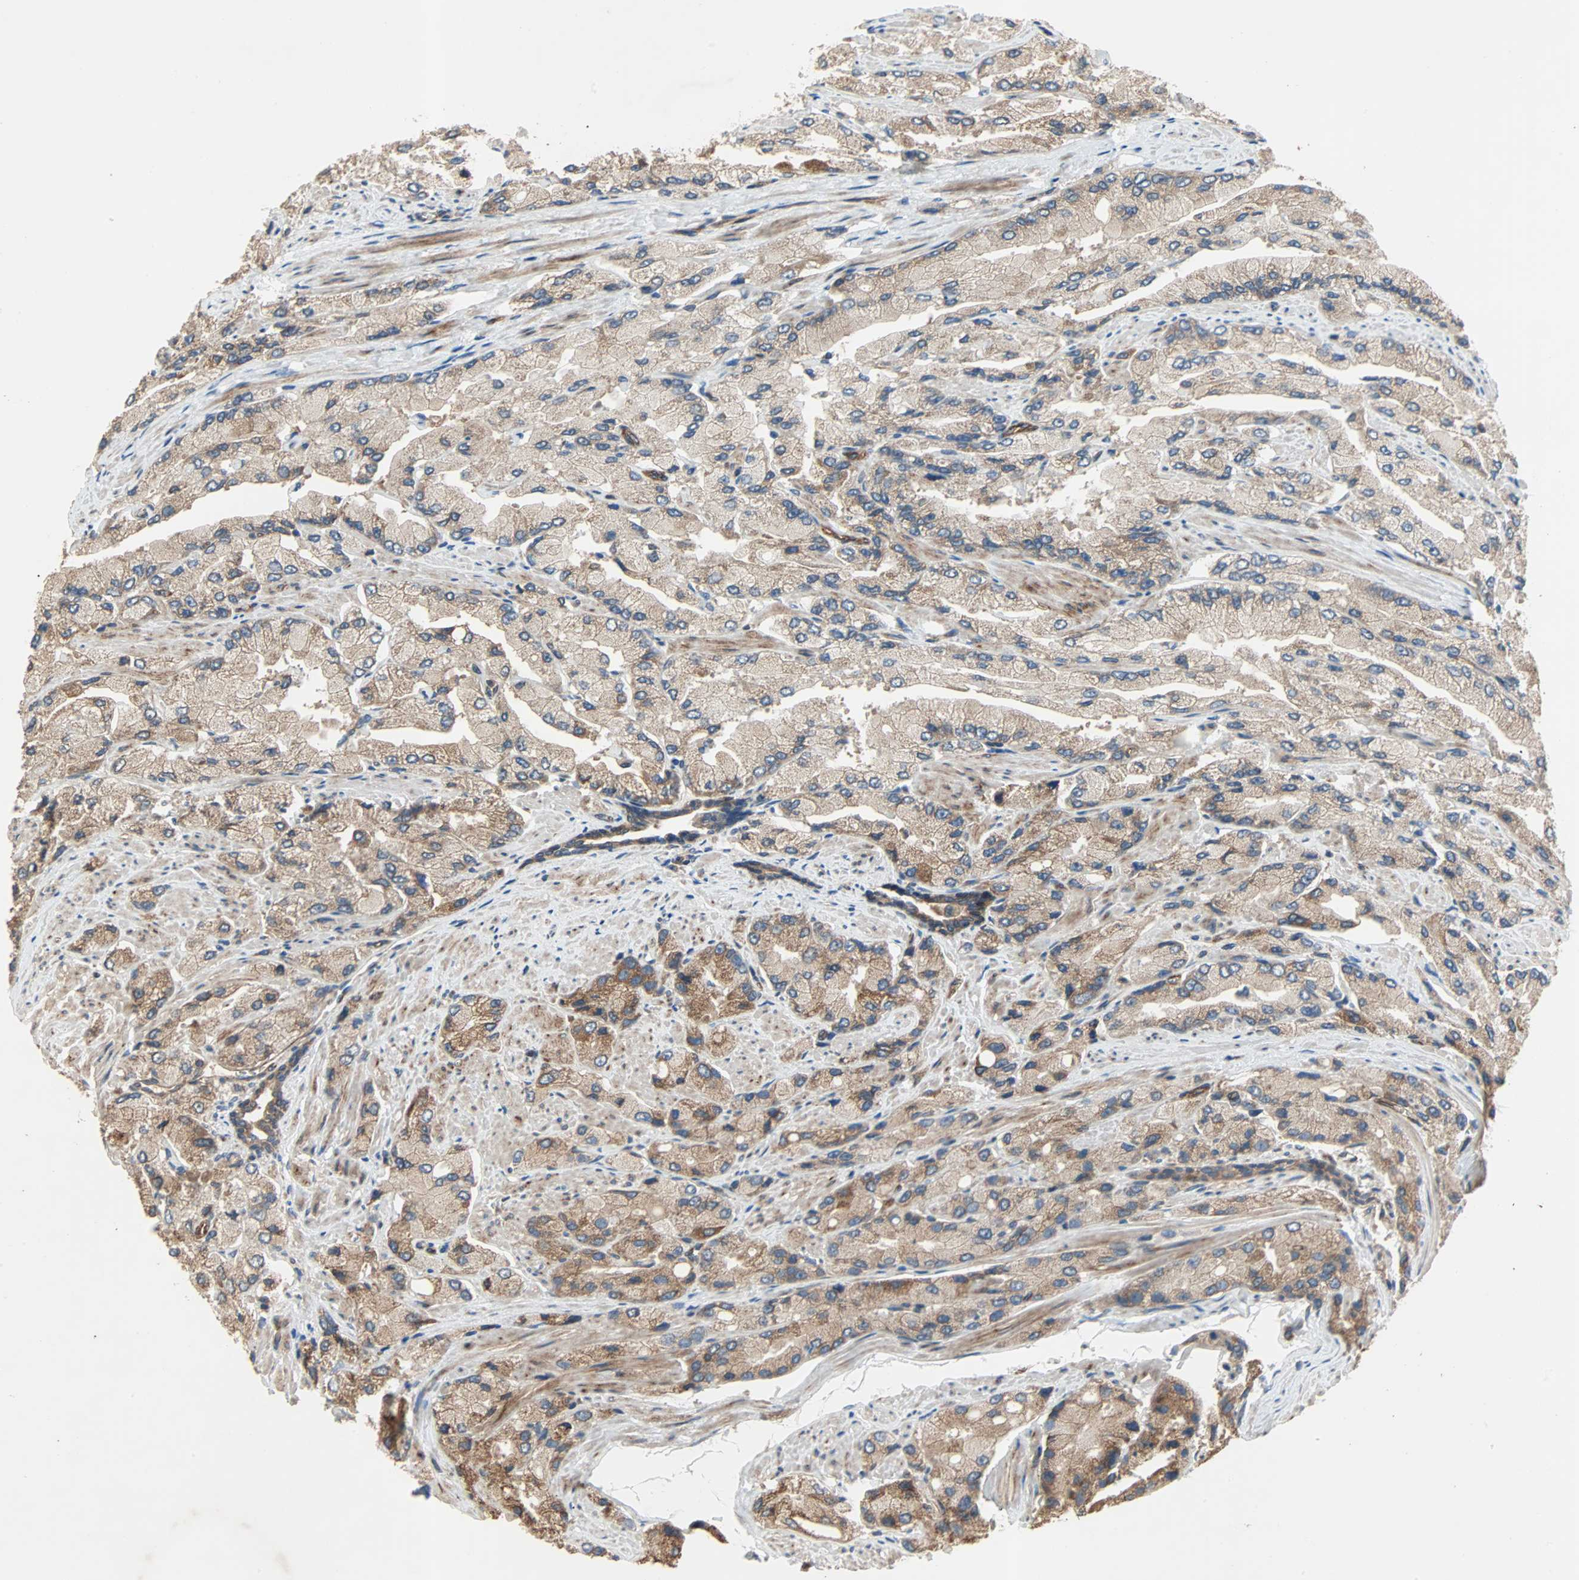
{"staining": {"intensity": "moderate", "quantity": ">75%", "location": "cytoplasmic/membranous"}, "tissue": "prostate cancer", "cell_type": "Tumor cells", "image_type": "cancer", "snomed": [{"axis": "morphology", "description": "Adenocarcinoma, High grade"}, {"axis": "topography", "description": "Prostate"}], "caption": "This is a photomicrograph of immunohistochemistry (IHC) staining of prostate high-grade adenocarcinoma, which shows moderate staining in the cytoplasmic/membranous of tumor cells.", "gene": "XYLT1", "patient": {"sex": "male", "age": 58}}